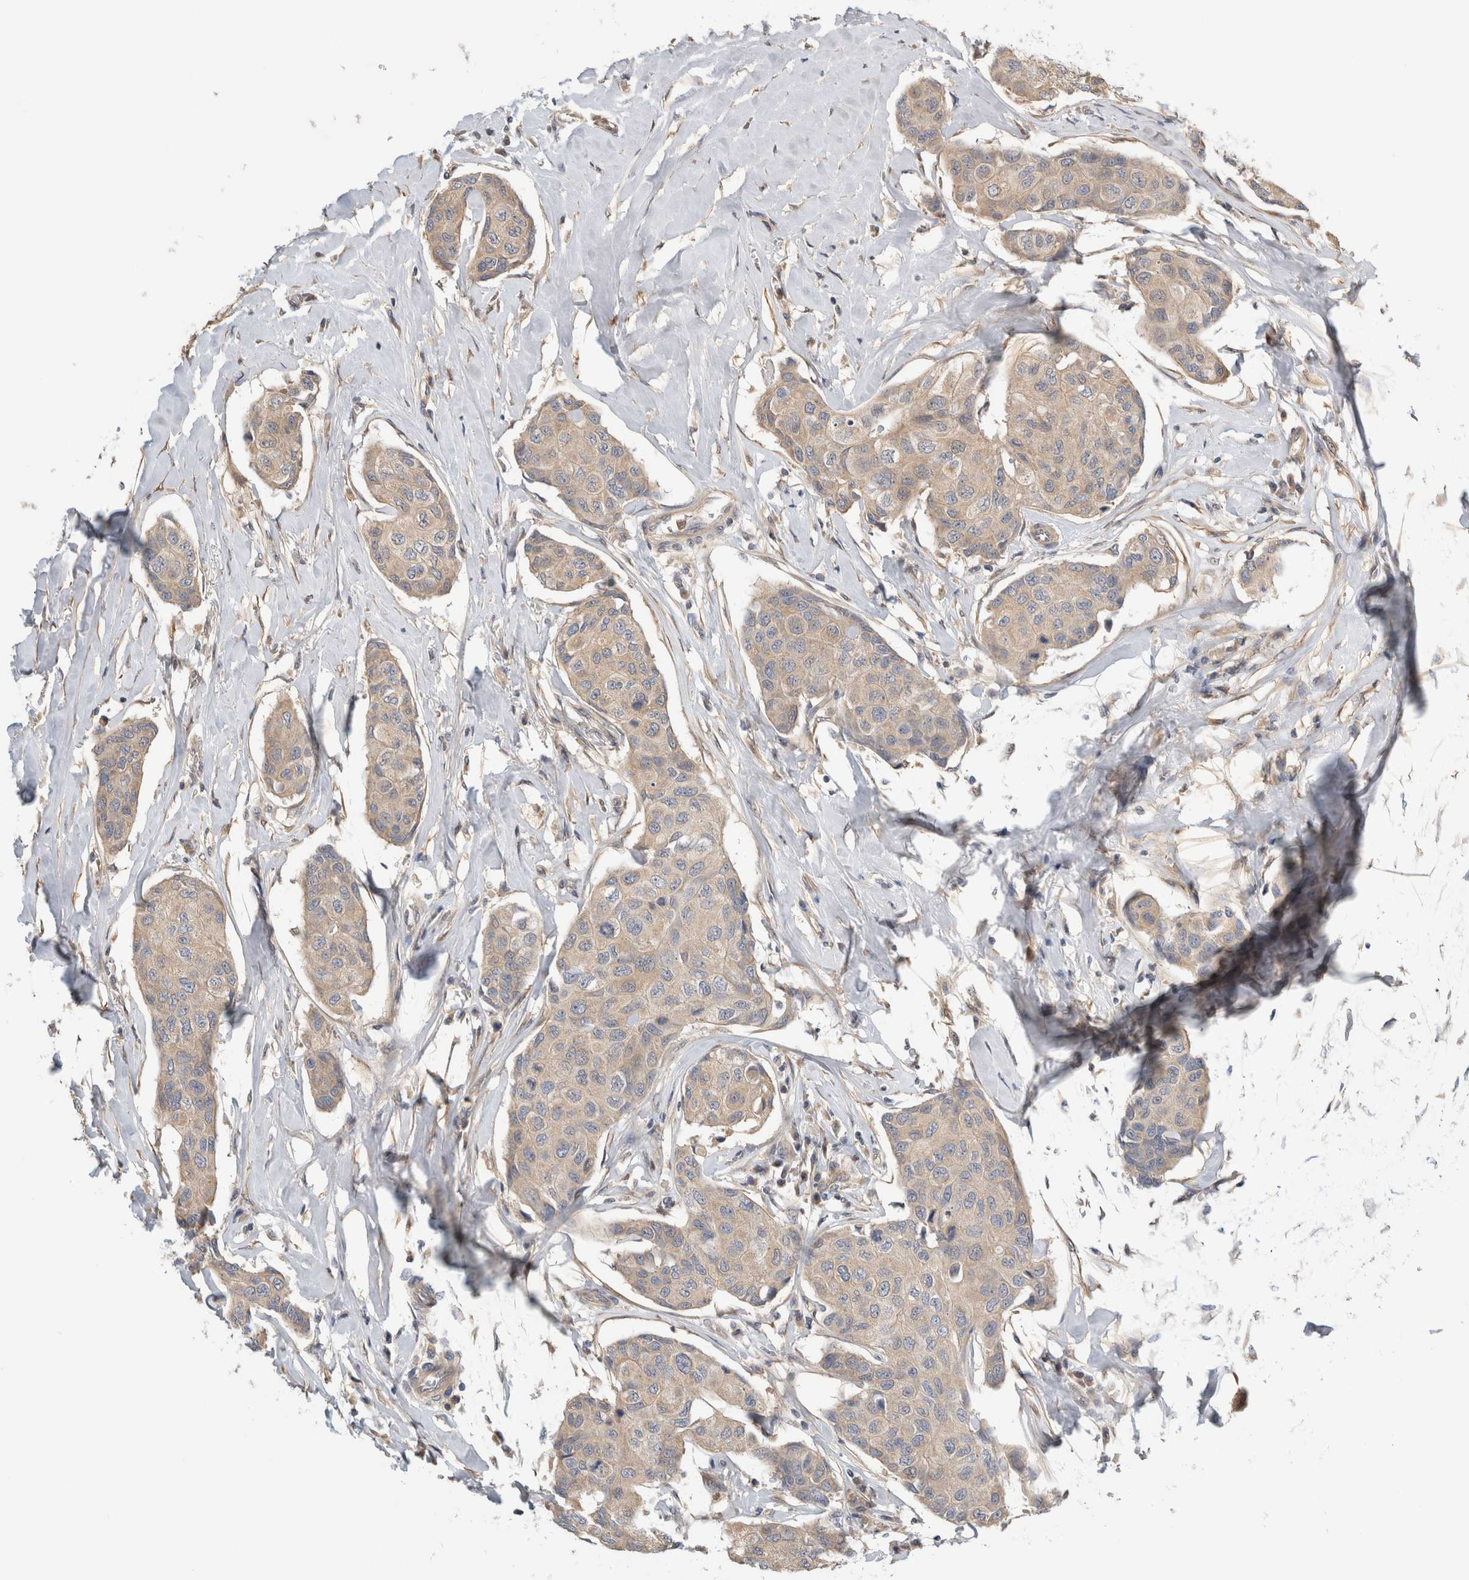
{"staining": {"intensity": "weak", "quantity": "25%-75%", "location": "cytoplasmic/membranous"}, "tissue": "breast cancer", "cell_type": "Tumor cells", "image_type": "cancer", "snomed": [{"axis": "morphology", "description": "Duct carcinoma"}, {"axis": "topography", "description": "Breast"}], "caption": "Protein analysis of breast cancer tissue displays weak cytoplasmic/membranous positivity in approximately 25%-75% of tumor cells.", "gene": "PGM1", "patient": {"sex": "female", "age": 80}}